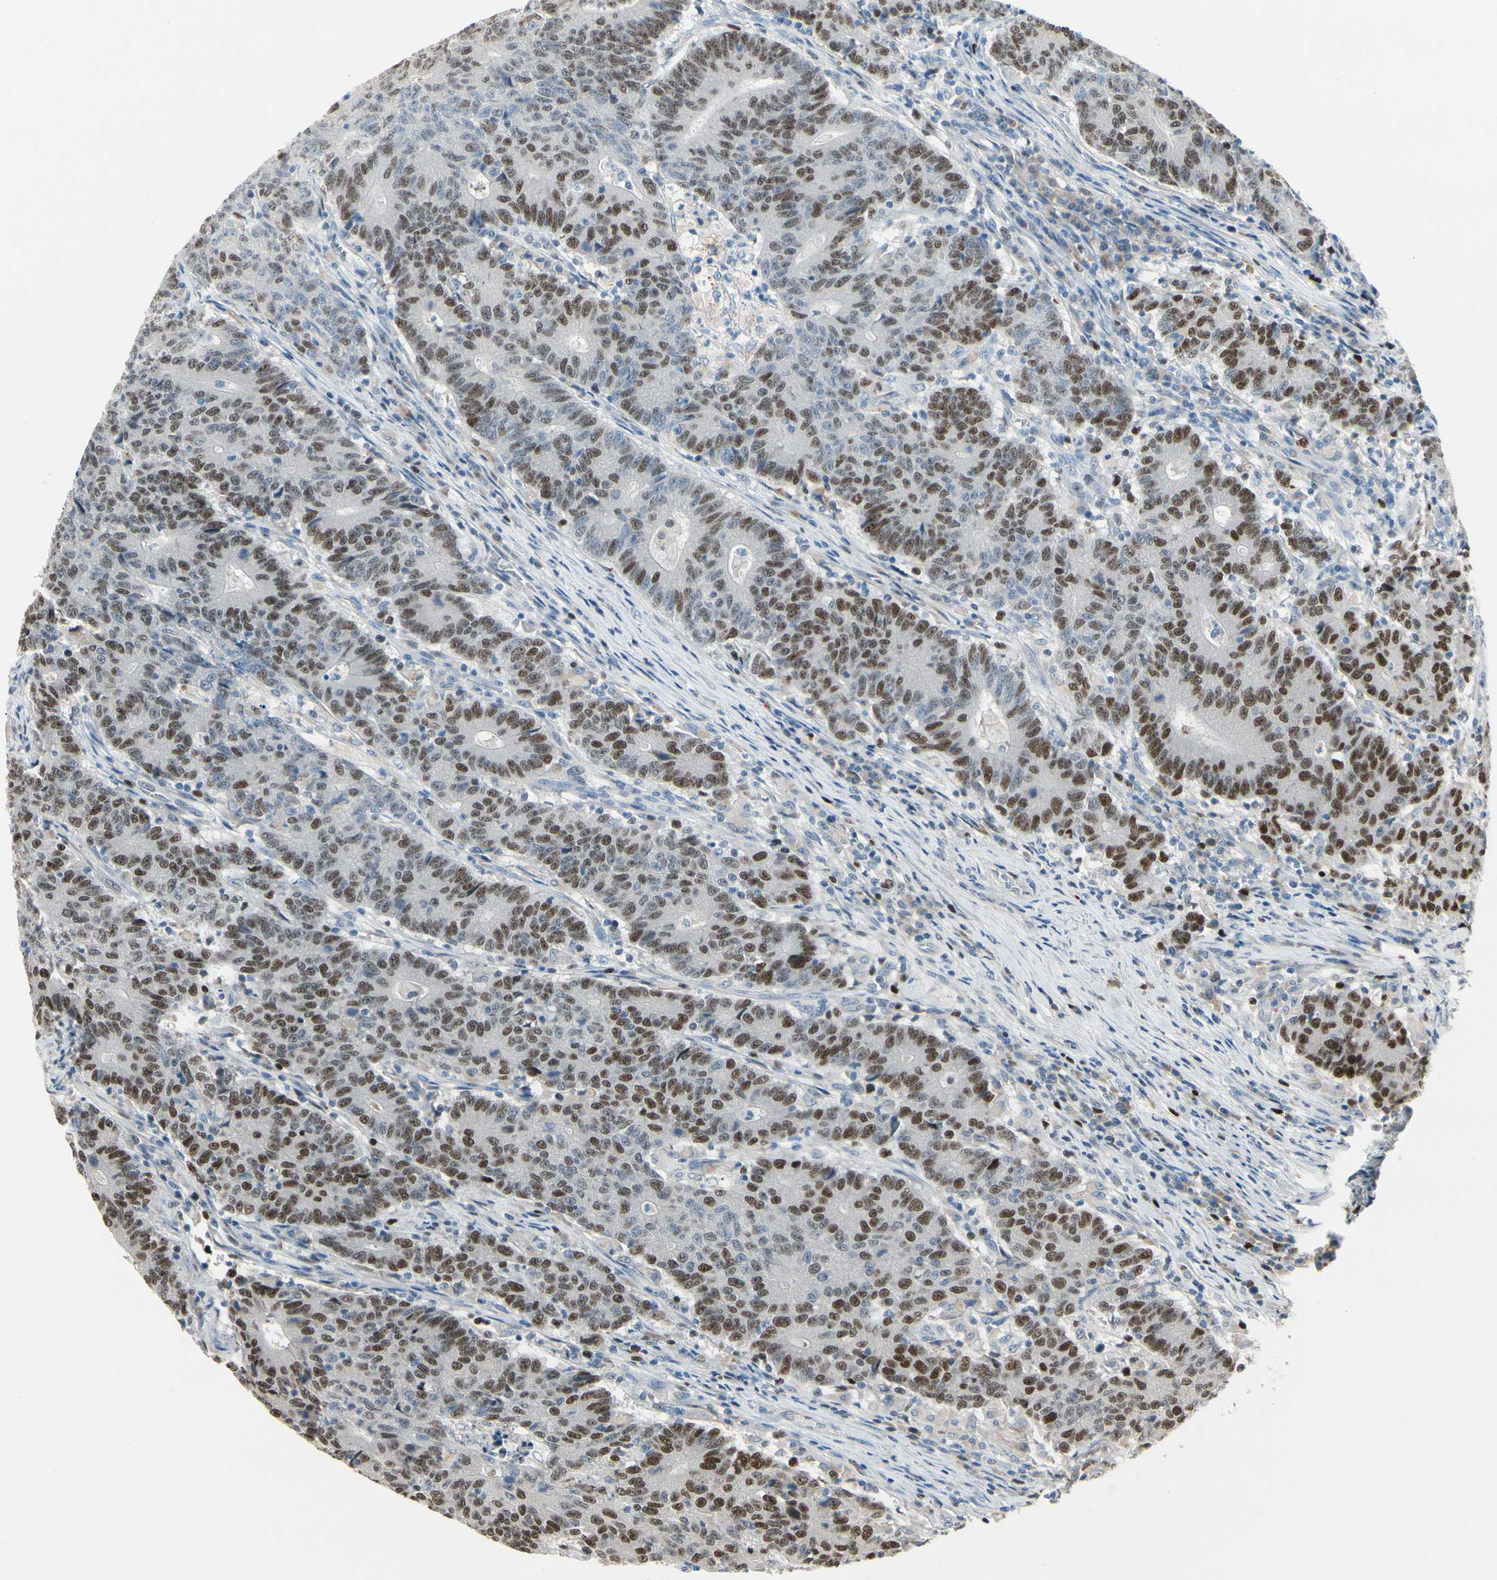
{"staining": {"intensity": "moderate", "quantity": ">75%", "location": "nuclear"}, "tissue": "colorectal cancer", "cell_type": "Tumor cells", "image_type": "cancer", "snomed": [{"axis": "morphology", "description": "Normal tissue, NOS"}, {"axis": "morphology", "description": "Adenocarcinoma, NOS"}, {"axis": "topography", "description": "Colon"}], "caption": "IHC image of neoplastic tissue: human adenocarcinoma (colorectal) stained using immunohistochemistry (IHC) demonstrates medium levels of moderate protein expression localized specifically in the nuclear of tumor cells, appearing as a nuclear brown color.", "gene": "ZKSCAN4", "patient": {"sex": "female", "age": 75}}